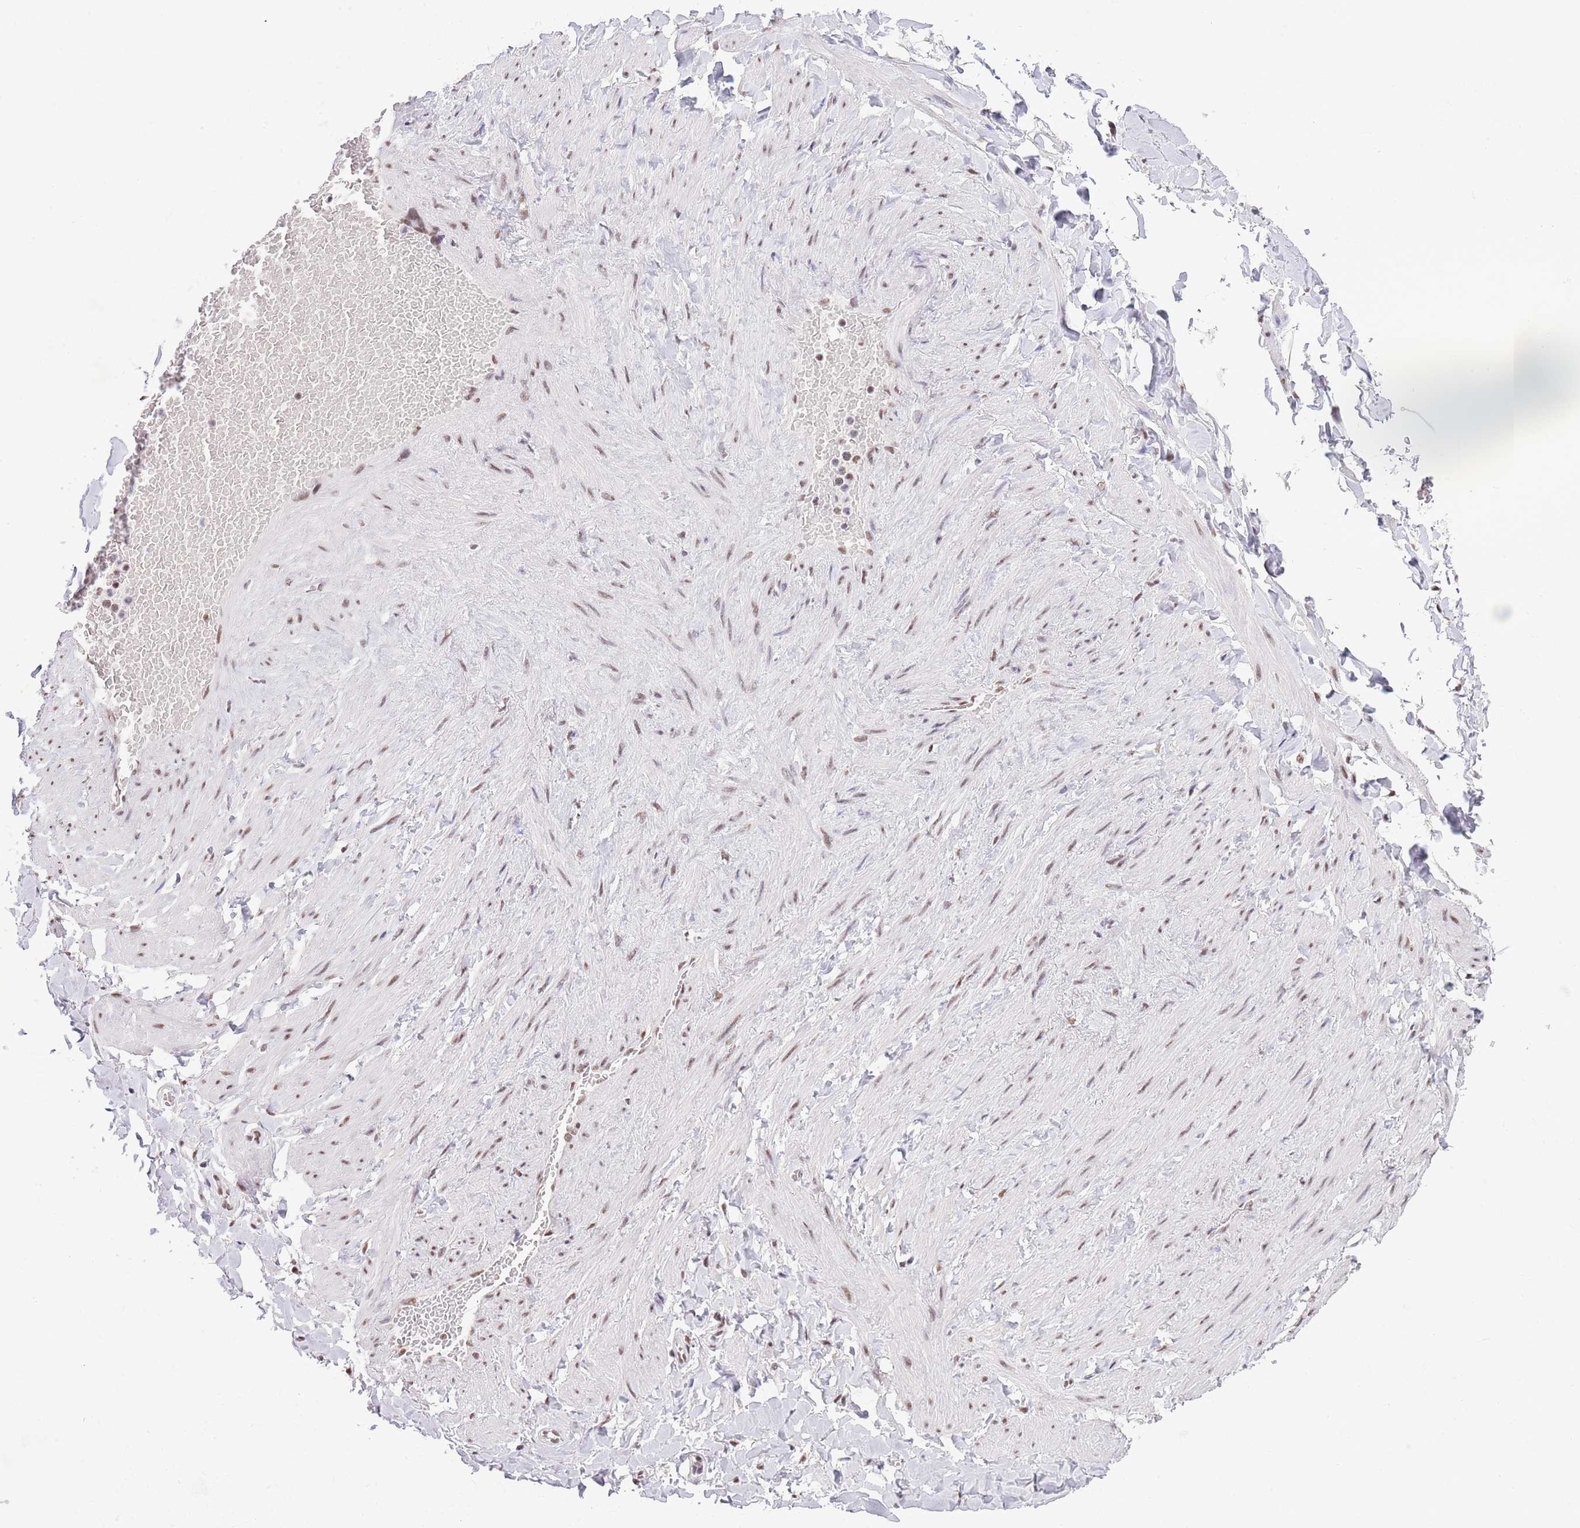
{"staining": {"intensity": "moderate", "quantity": "25%-75%", "location": "nuclear"}, "tissue": "adipose tissue", "cell_type": "Adipocytes", "image_type": "normal", "snomed": [{"axis": "morphology", "description": "Normal tissue, NOS"}, {"axis": "topography", "description": "Soft tissue"}, {"axis": "topography", "description": "Vascular tissue"}], "caption": "DAB (3,3'-diaminobenzidine) immunohistochemical staining of normal human adipose tissue demonstrates moderate nuclear protein expression in about 25%-75% of adipocytes. (brown staining indicates protein expression, while blue staining denotes nuclei).", "gene": "SF3A2", "patient": {"sex": "male", "age": 54}}